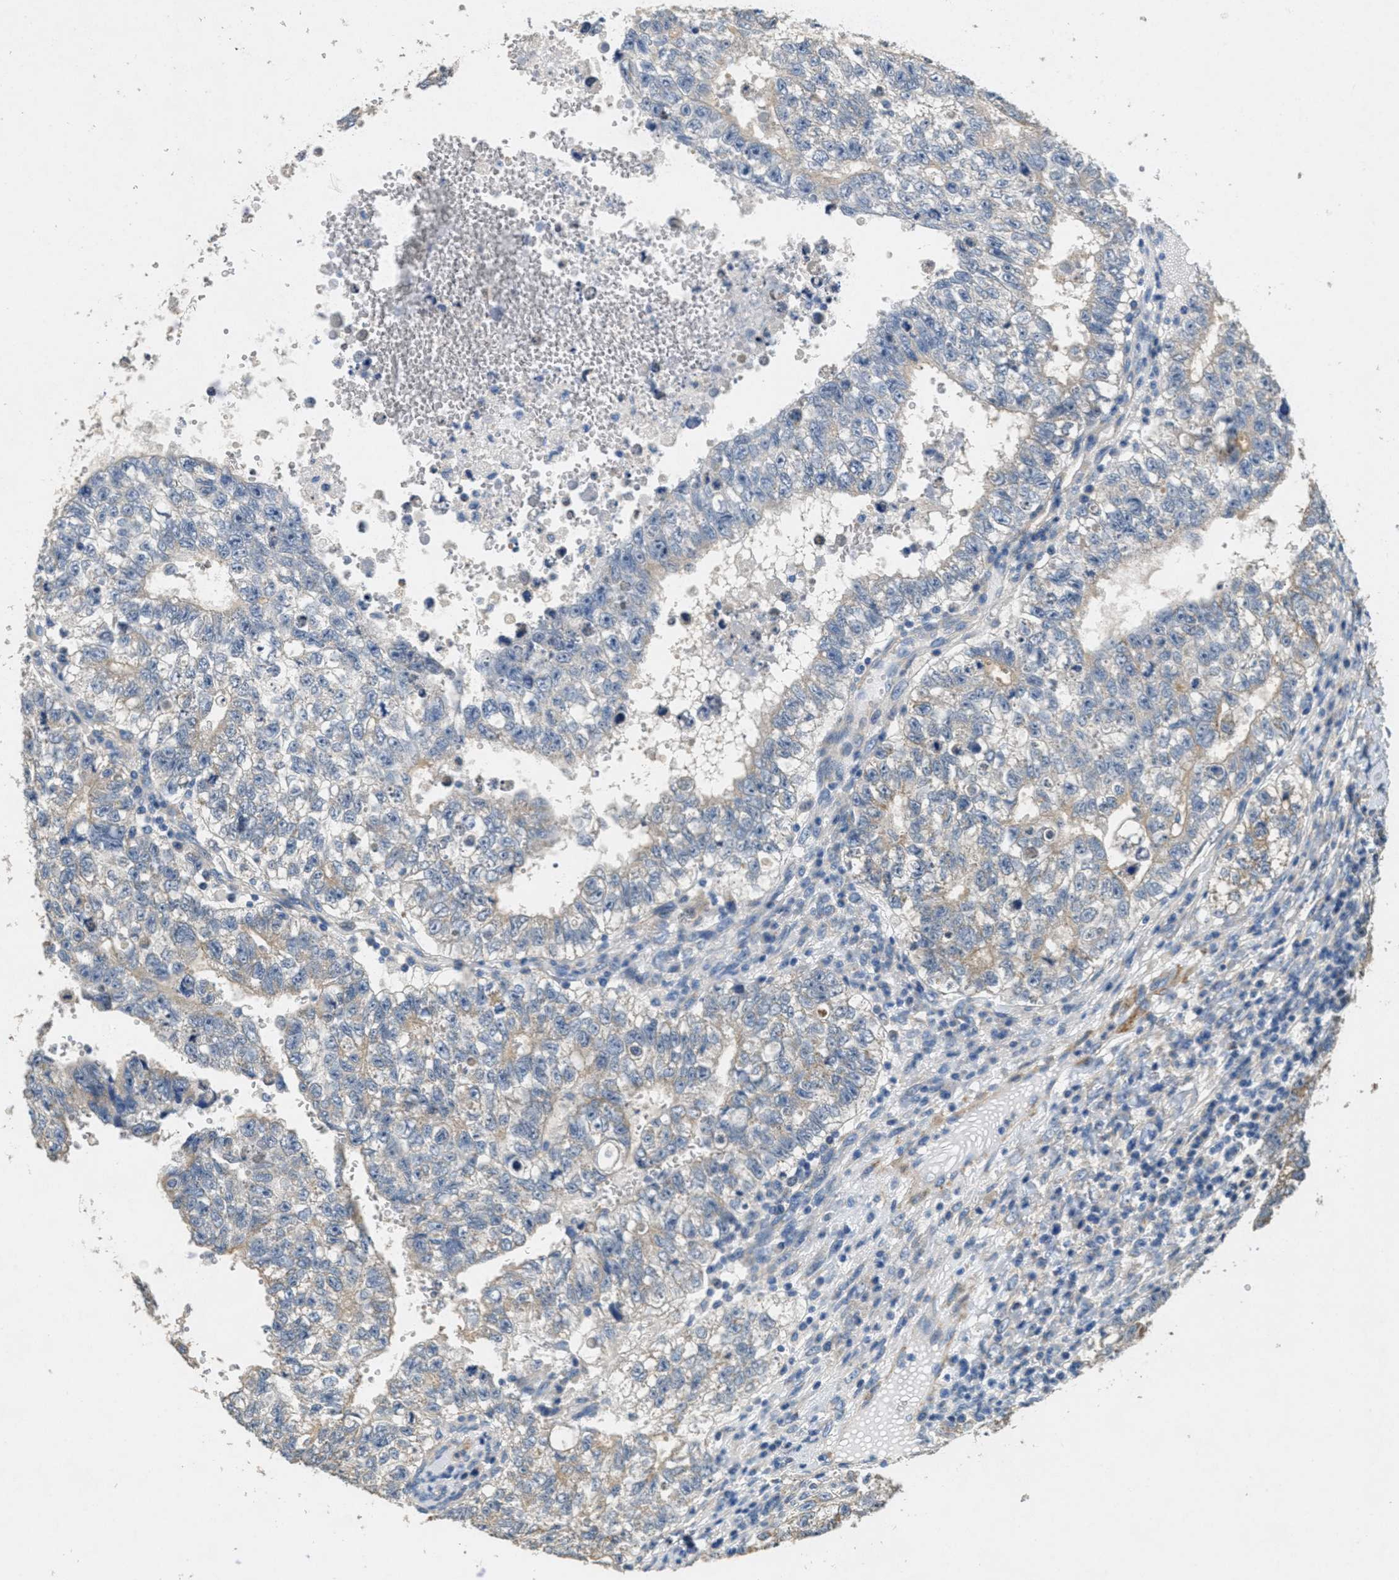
{"staining": {"intensity": "moderate", "quantity": "25%-75%", "location": "cytoplasmic/membranous"}, "tissue": "testis cancer", "cell_type": "Tumor cells", "image_type": "cancer", "snomed": [{"axis": "morphology", "description": "Seminoma, NOS"}, {"axis": "morphology", "description": "Carcinoma, Embryonal, NOS"}, {"axis": "topography", "description": "Testis"}], "caption": "A brown stain labels moderate cytoplasmic/membranous expression of a protein in testis embryonal carcinoma tumor cells.", "gene": "TOMM70", "patient": {"sex": "male", "age": 38}}